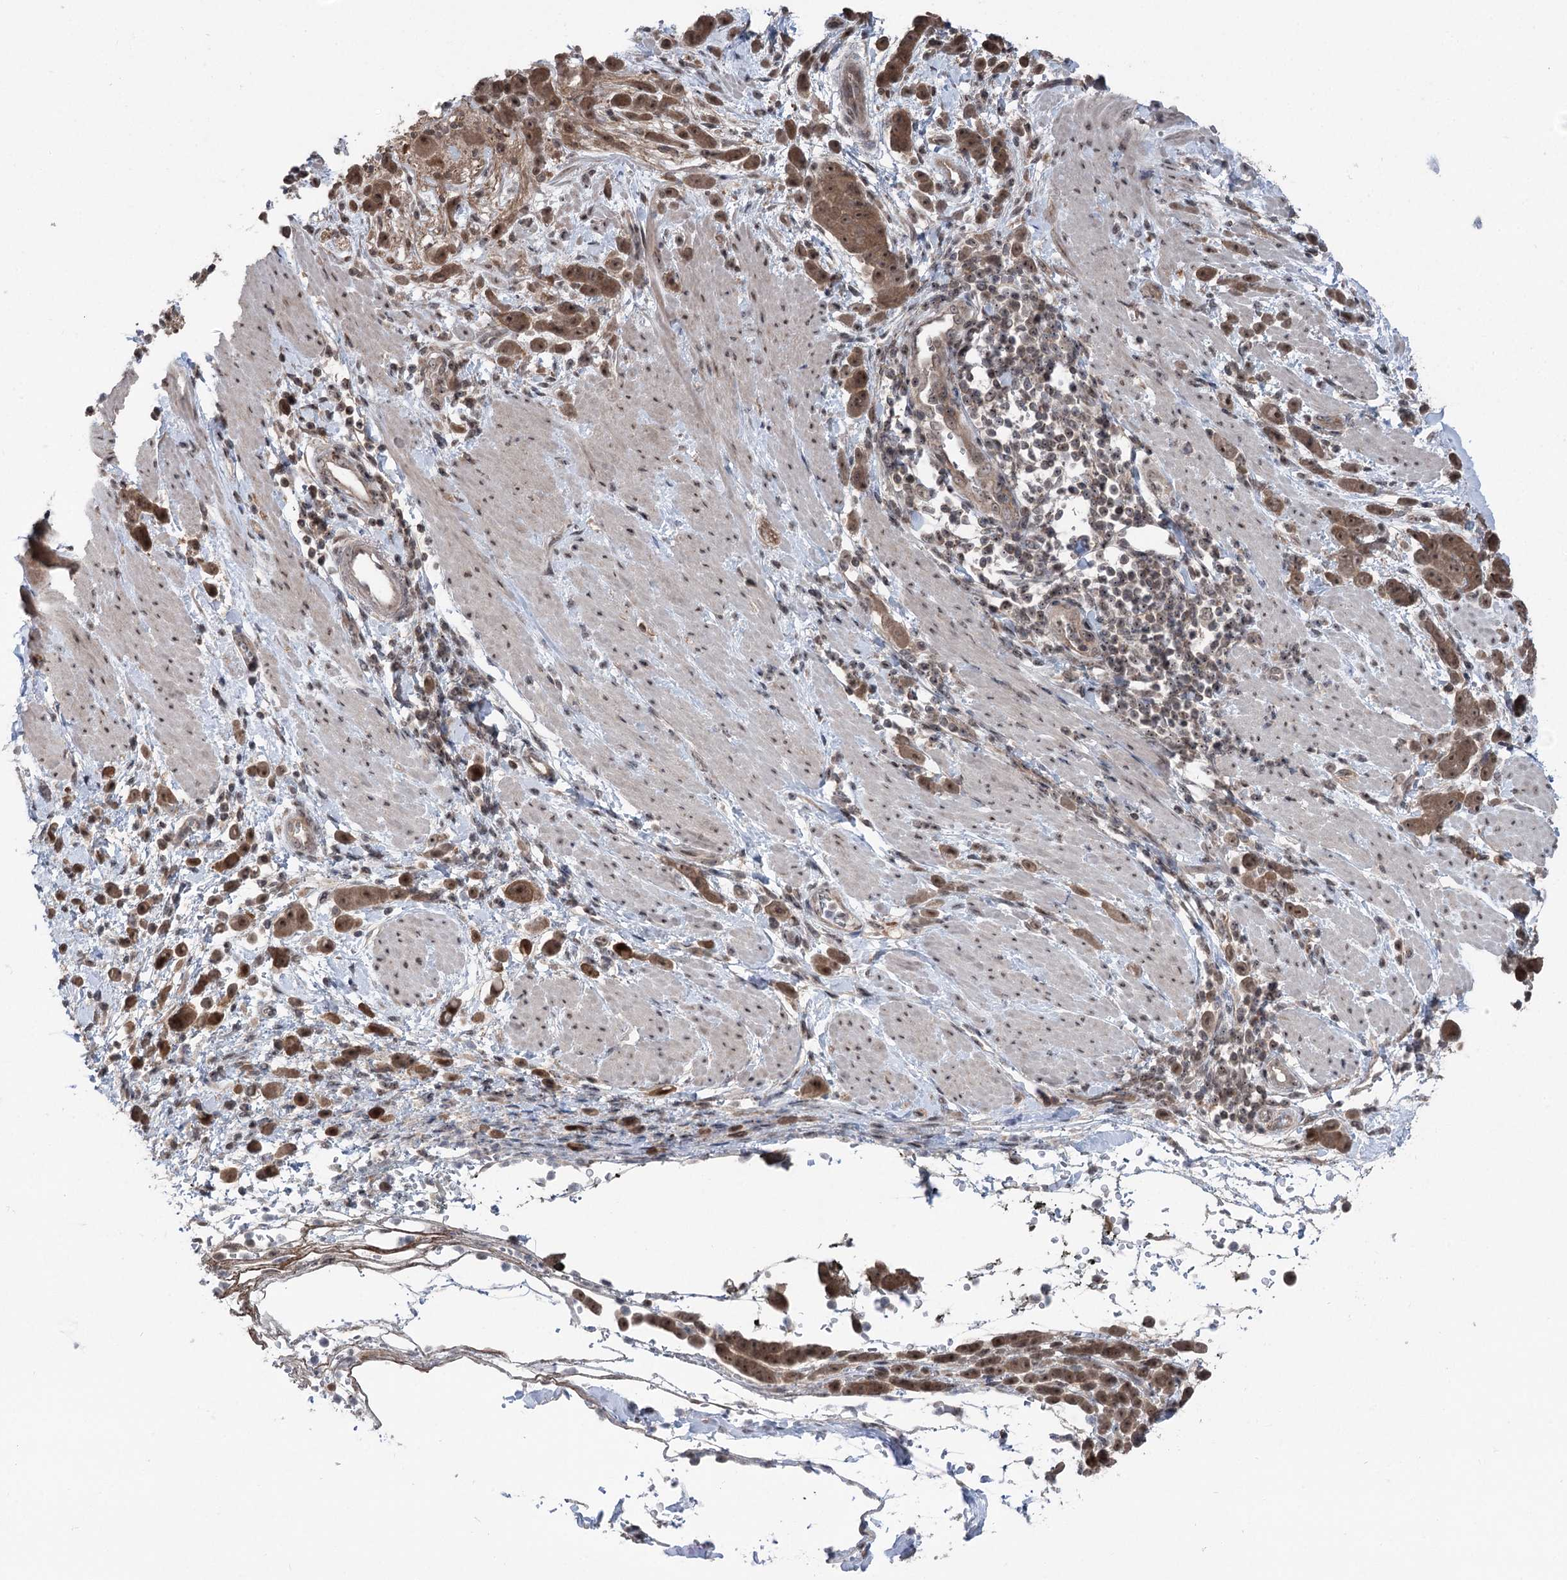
{"staining": {"intensity": "moderate", "quantity": ">75%", "location": "cytoplasmic/membranous,nuclear"}, "tissue": "pancreatic cancer", "cell_type": "Tumor cells", "image_type": "cancer", "snomed": [{"axis": "morphology", "description": "Normal tissue, NOS"}, {"axis": "morphology", "description": "Adenocarcinoma, NOS"}, {"axis": "topography", "description": "Pancreas"}], "caption": "Tumor cells reveal moderate cytoplasmic/membranous and nuclear staining in about >75% of cells in adenocarcinoma (pancreatic).", "gene": "CCSER2", "patient": {"sex": "female", "age": 64}}